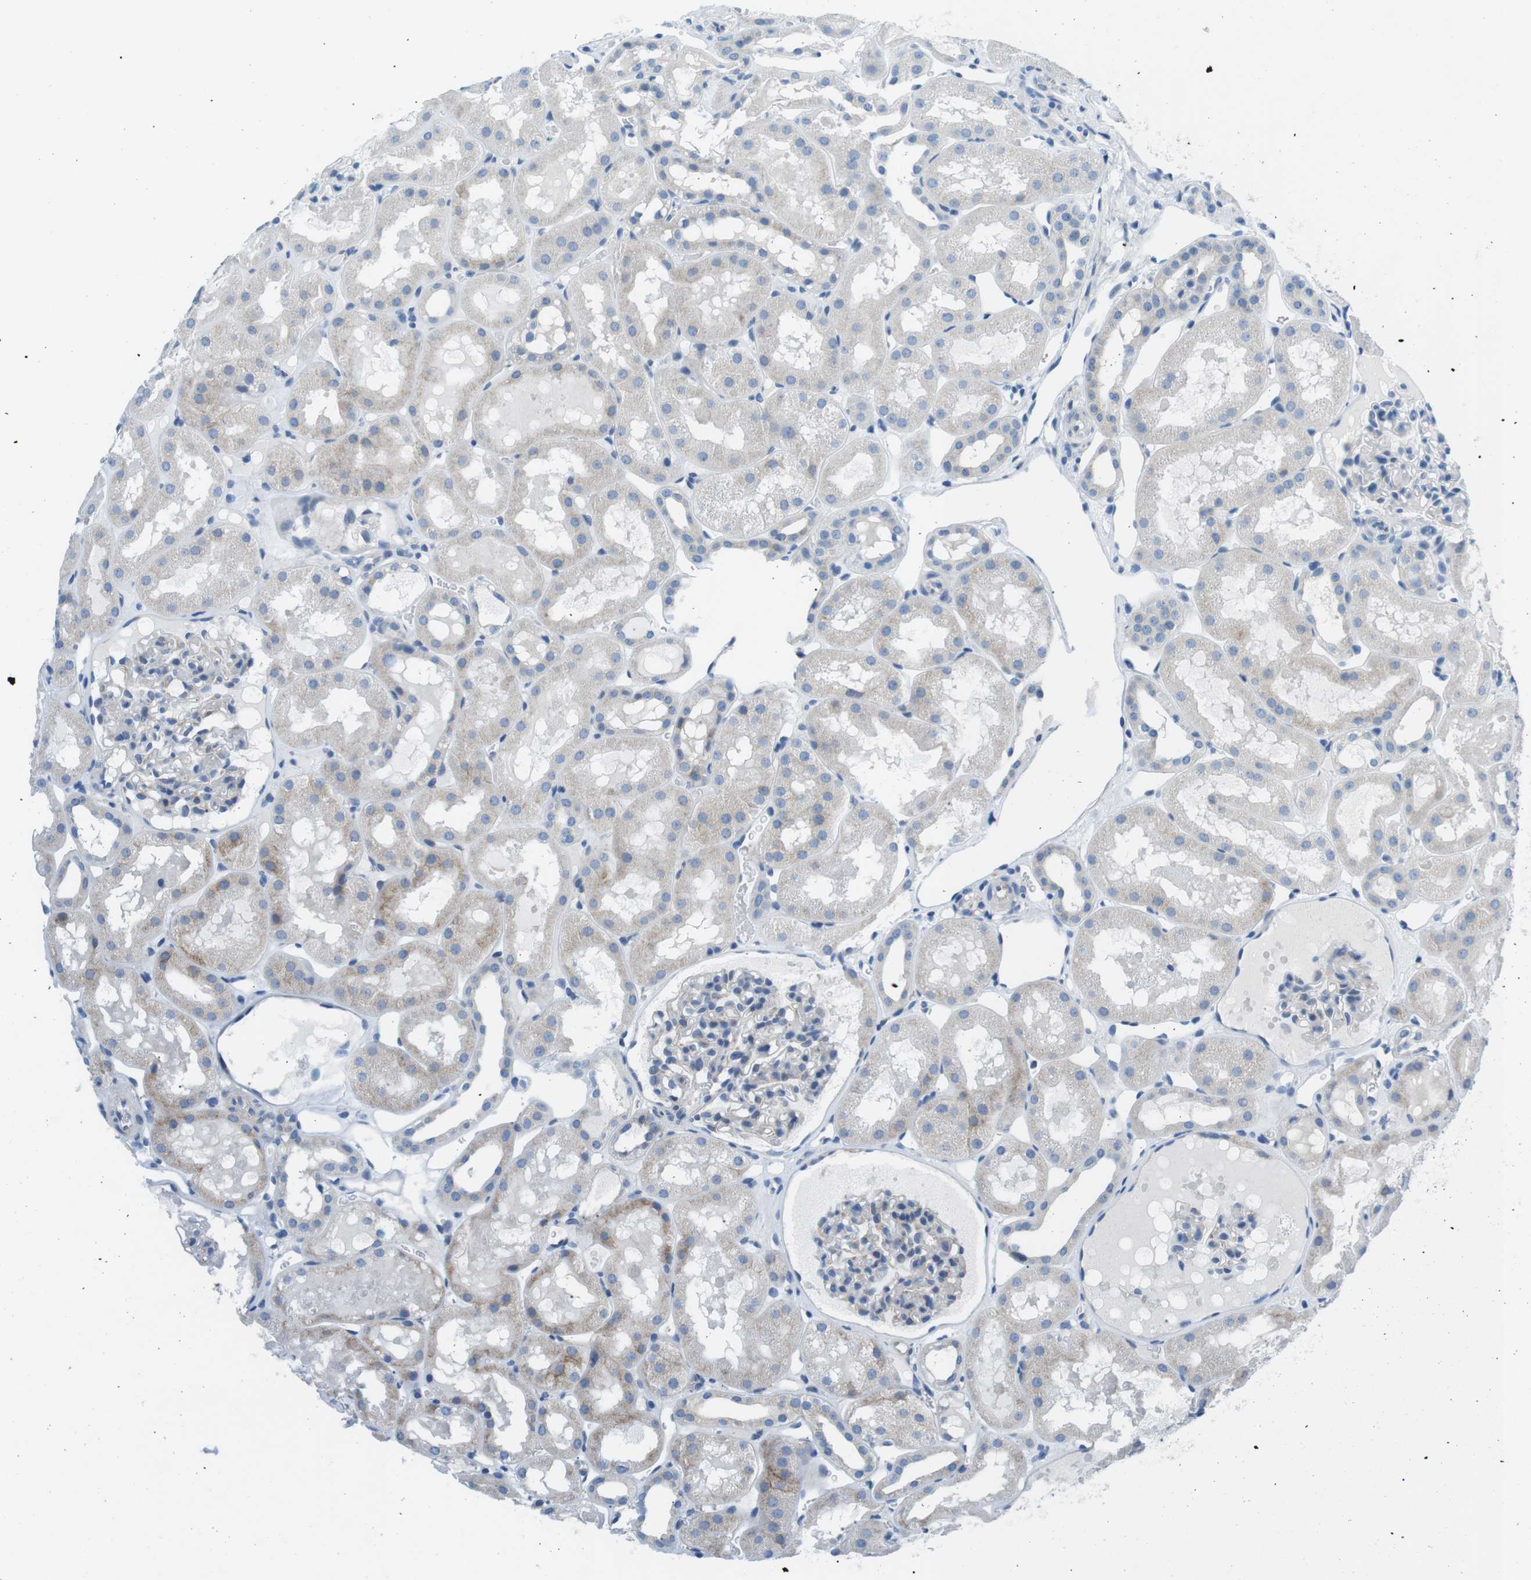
{"staining": {"intensity": "negative", "quantity": "none", "location": "none"}, "tissue": "kidney", "cell_type": "Cells in glomeruli", "image_type": "normal", "snomed": [{"axis": "morphology", "description": "Normal tissue, NOS"}, {"axis": "topography", "description": "Kidney"}, {"axis": "topography", "description": "Urinary bladder"}], "caption": "This histopathology image is of benign kidney stained with immunohistochemistry (IHC) to label a protein in brown with the nuclei are counter-stained blue. There is no positivity in cells in glomeruli. Brightfield microscopy of immunohistochemistry (IHC) stained with DAB (3,3'-diaminobenzidine) (brown) and hematoxylin (blue), captured at high magnification.", "gene": "MUC2", "patient": {"sex": "male", "age": 16}}